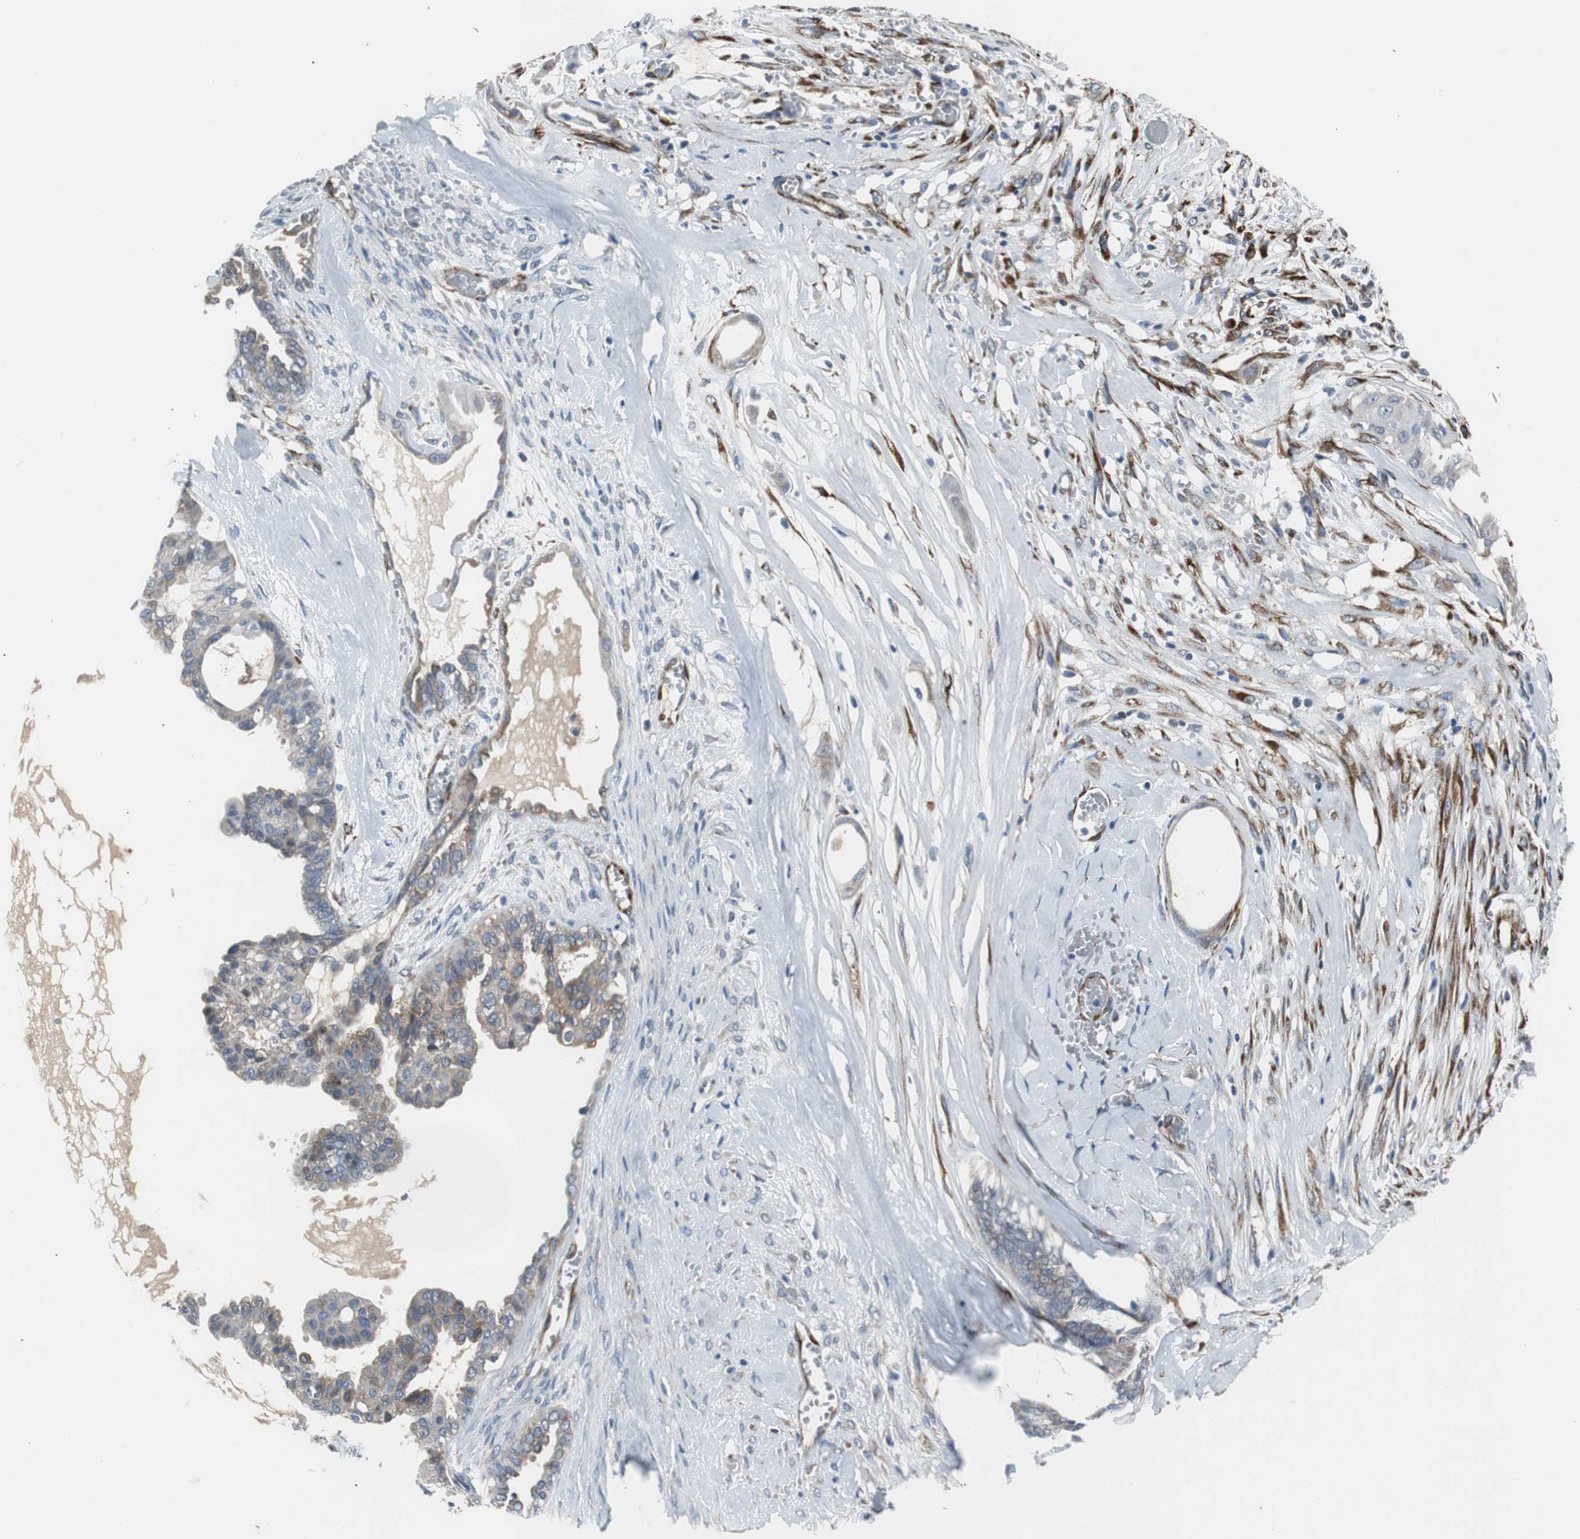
{"staining": {"intensity": "weak", "quantity": "25%-75%", "location": "cytoplasmic/membranous"}, "tissue": "ovarian cancer", "cell_type": "Tumor cells", "image_type": "cancer", "snomed": [{"axis": "morphology", "description": "Carcinoma, NOS"}, {"axis": "morphology", "description": "Carcinoma, endometroid"}, {"axis": "topography", "description": "Ovary"}], "caption": "Tumor cells exhibit low levels of weak cytoplasmic/membranous positivity in about 25%-75% of cells in human carcinoma (ovarian).", "gene": "ISCU", "patient": {"sex": "female", "age": 50}}